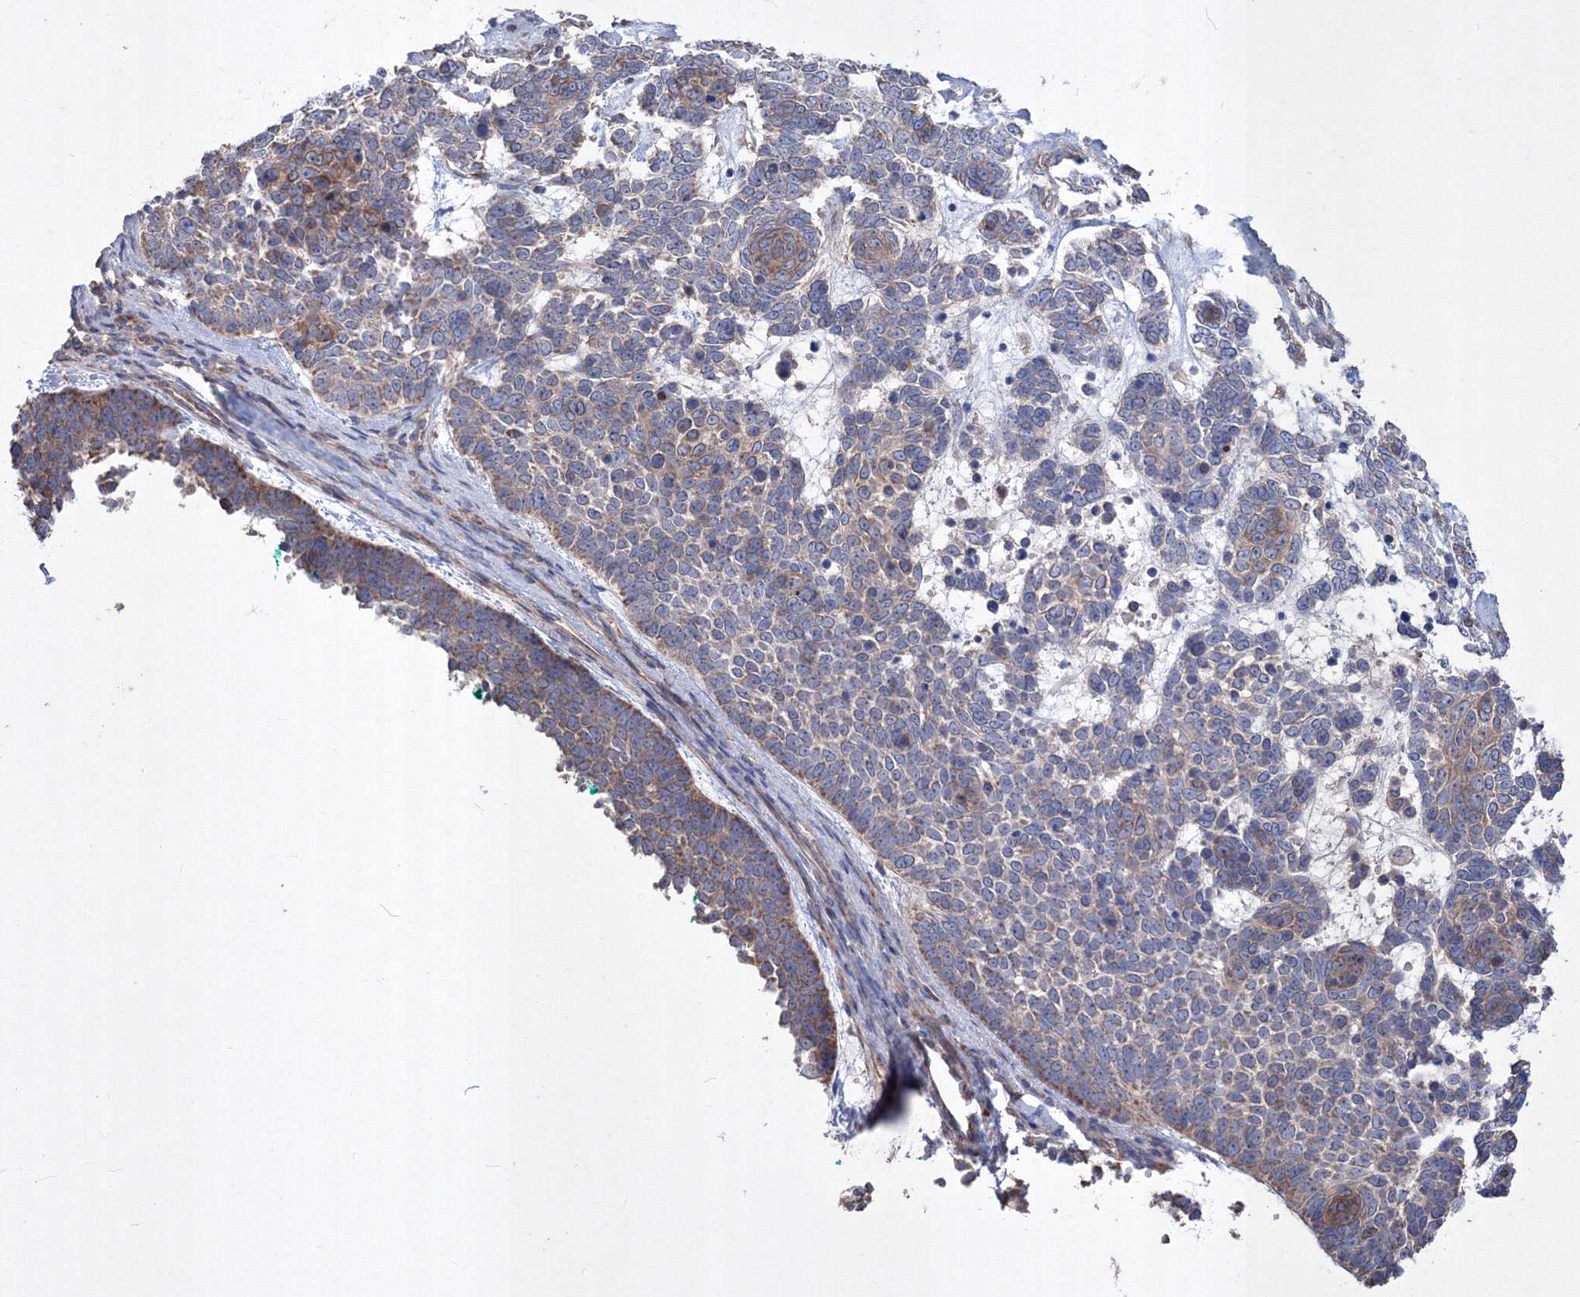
{"staining": {"intensity": "weak", "quantity": "25%-75%", "location": "cytoplasmic/membranous"}, "tissue": "skin cancer", "cell_type": "Tumor cells", "image_type": "cancer", "snomed": [{"axis": "morphology", "description": "Basal cell carcinoma"}, {"axis": "topography", "description": "Skin"}], "caption": "Immunohistochemistry (IHC) staining of skin basal cell carcinoma, which reveals low levels of weak cytoplasmic/membranous staining in about 25%-75% of tumor cells indicating weak cytoplasmic/membranous protein staining. The staining was performed using DAB (brown) for protein detection and nuclei were counterstained in hematoxylin (blue).", "gene": "MTRF1L", "patient": {"sex": "female", "age": 81}}